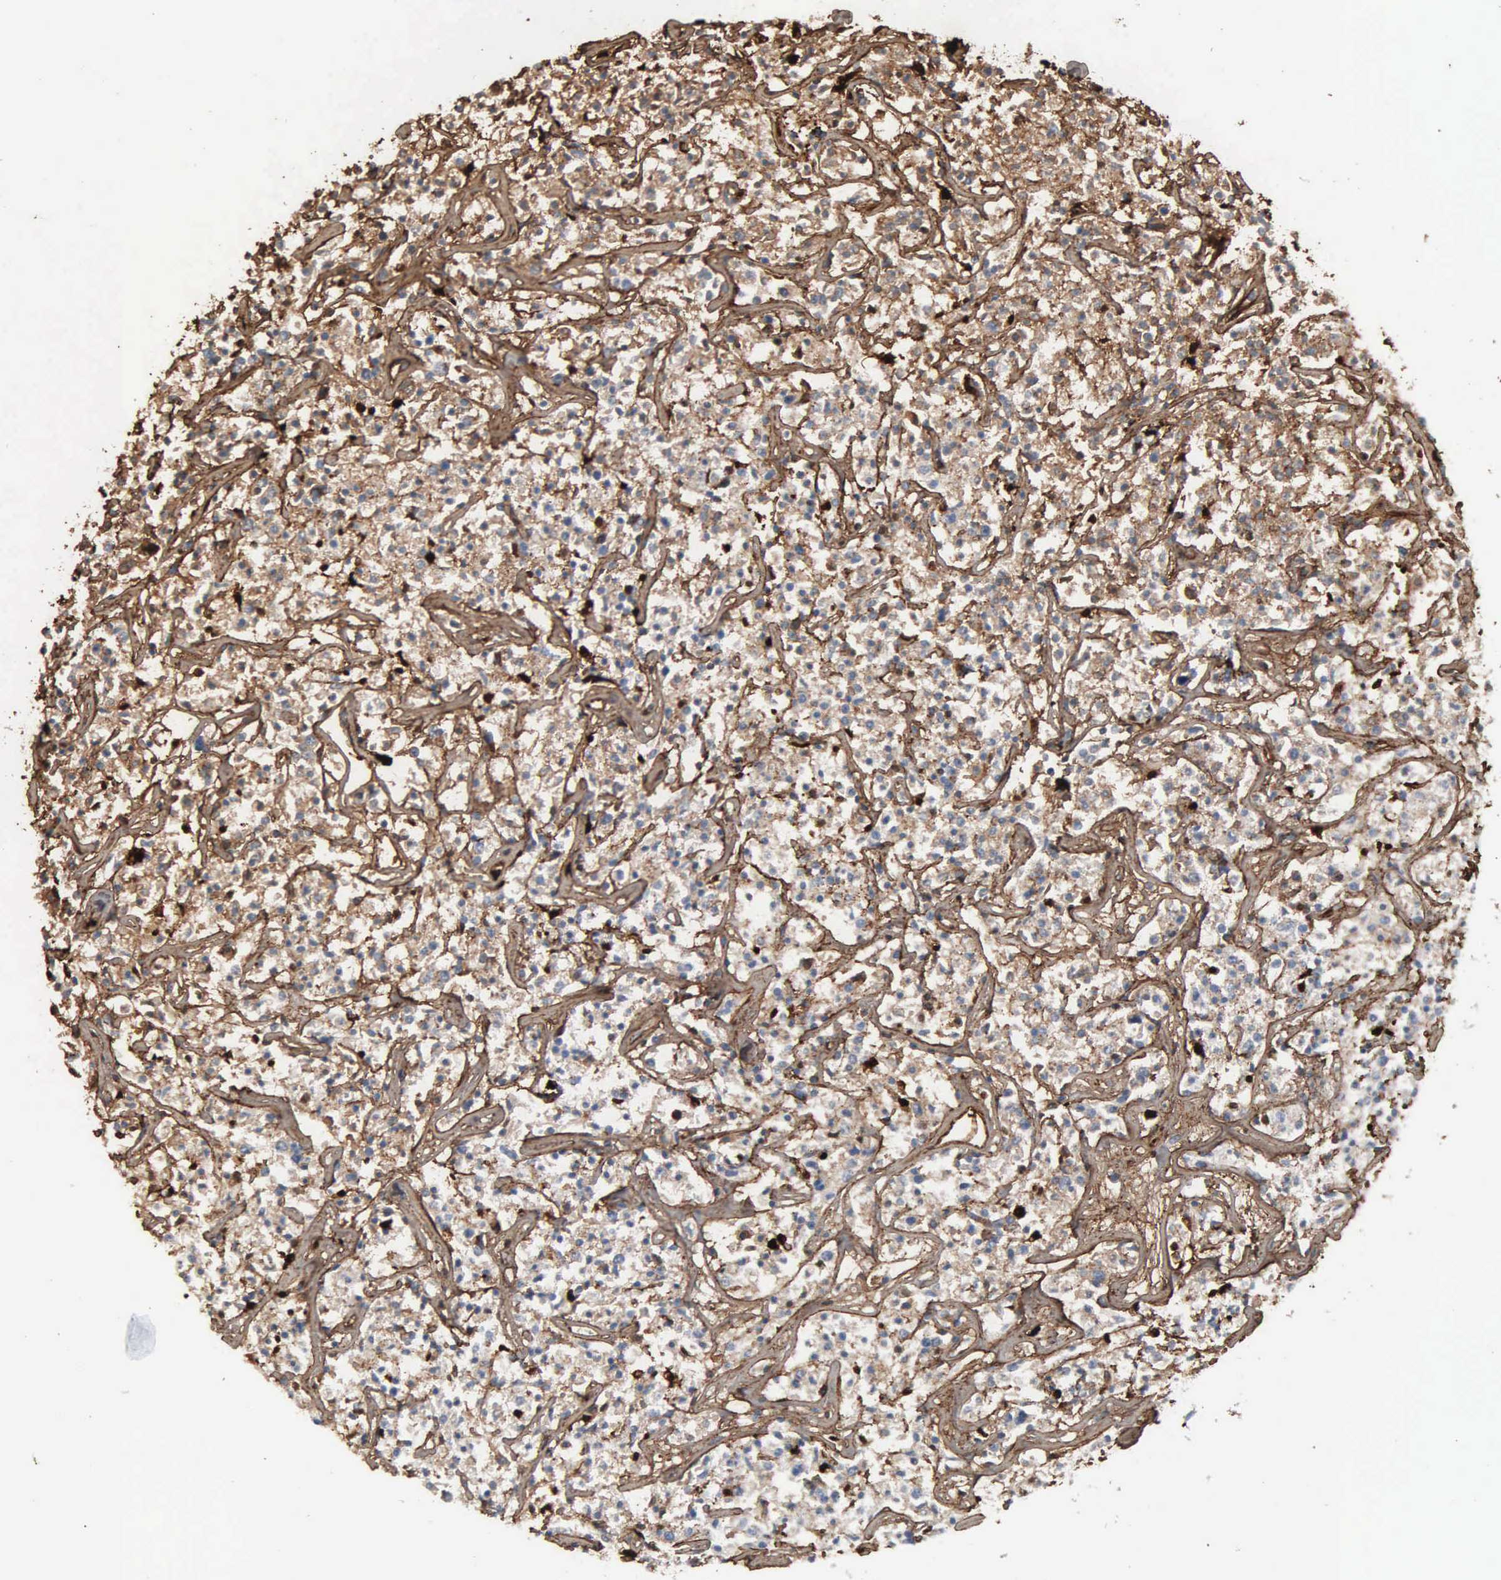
{"staining": {"intensity": "weak", "quantity": ">75%", "location": "cytoplasmic/membranous"}, "tissue": "lymphoma", "cell_type": "Tumor cells", "image_type": "cancer", "snomed": [{"axis": "morphology", "description": "Malignant lymphoma, non-Hodgkin's type, Low grade"}, {"axis": "topography", "description": "Small intestine"}], "caption": "This micrograph exhibits immunohistochemistry staining of human low-grade malignant lymphoma, non-Hodgkin's type, with low weak cytoplasmic/membranous expression in approximately >75% of tumor cells.", "gene": "FN1", "patient": {"sex": "female", "age": 59}}